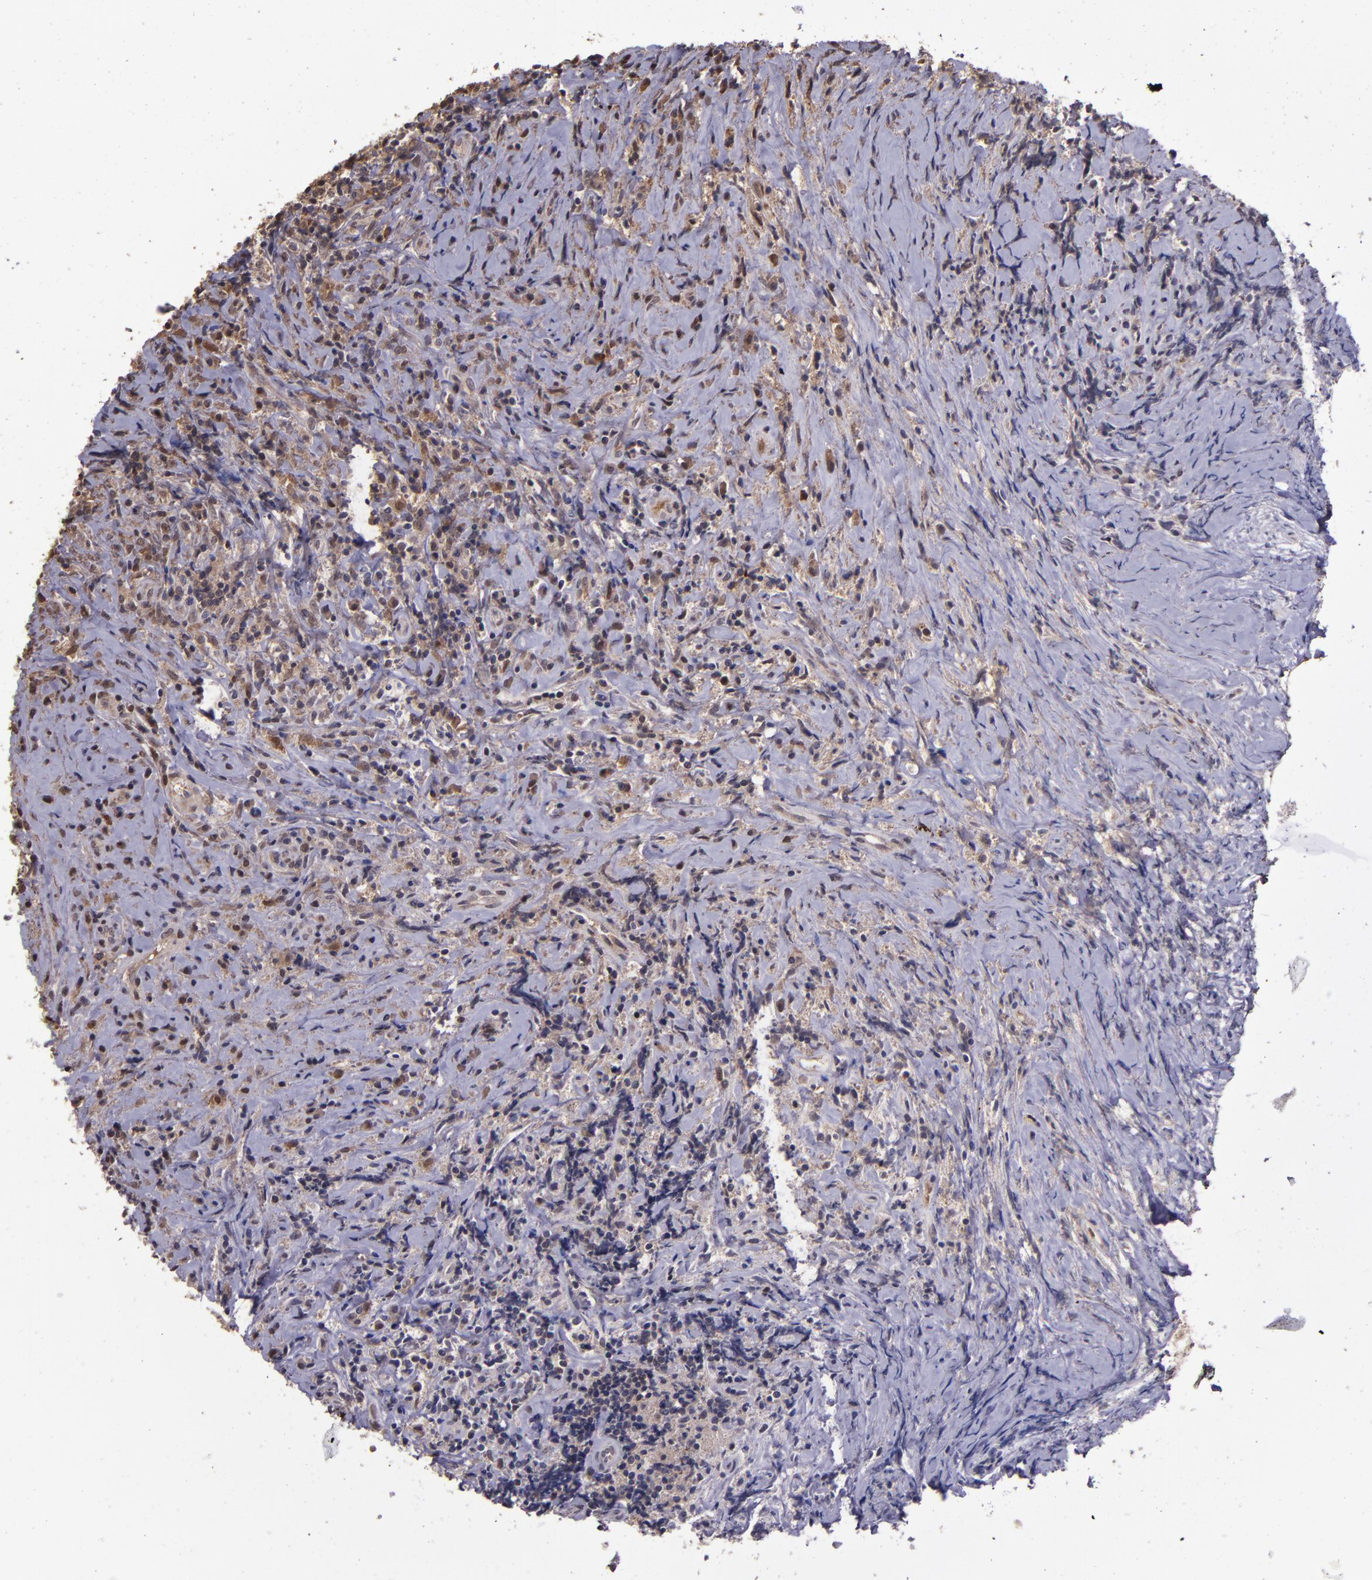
{"staining": {"intensity": "weak", "quantity": "25%-75%", "location": "cytoplasmic/membranous"}, "tissue": "lymphoma", "cell_type": "Tumor cells", "image_type": "cancer", "snomed": [{"axis": "morphology", "description": "Hodgkin's disease, NOS"}, {"axis": "topography", "description": "Lymph node"}], "caption": "Weak cytoplasmic/membranous protein staining is appreciated in approximately 25%-75% of tumor cells in lymphoma.", "gene": "SERPINF2", "patient": {"sex": "female", "age": 25}}